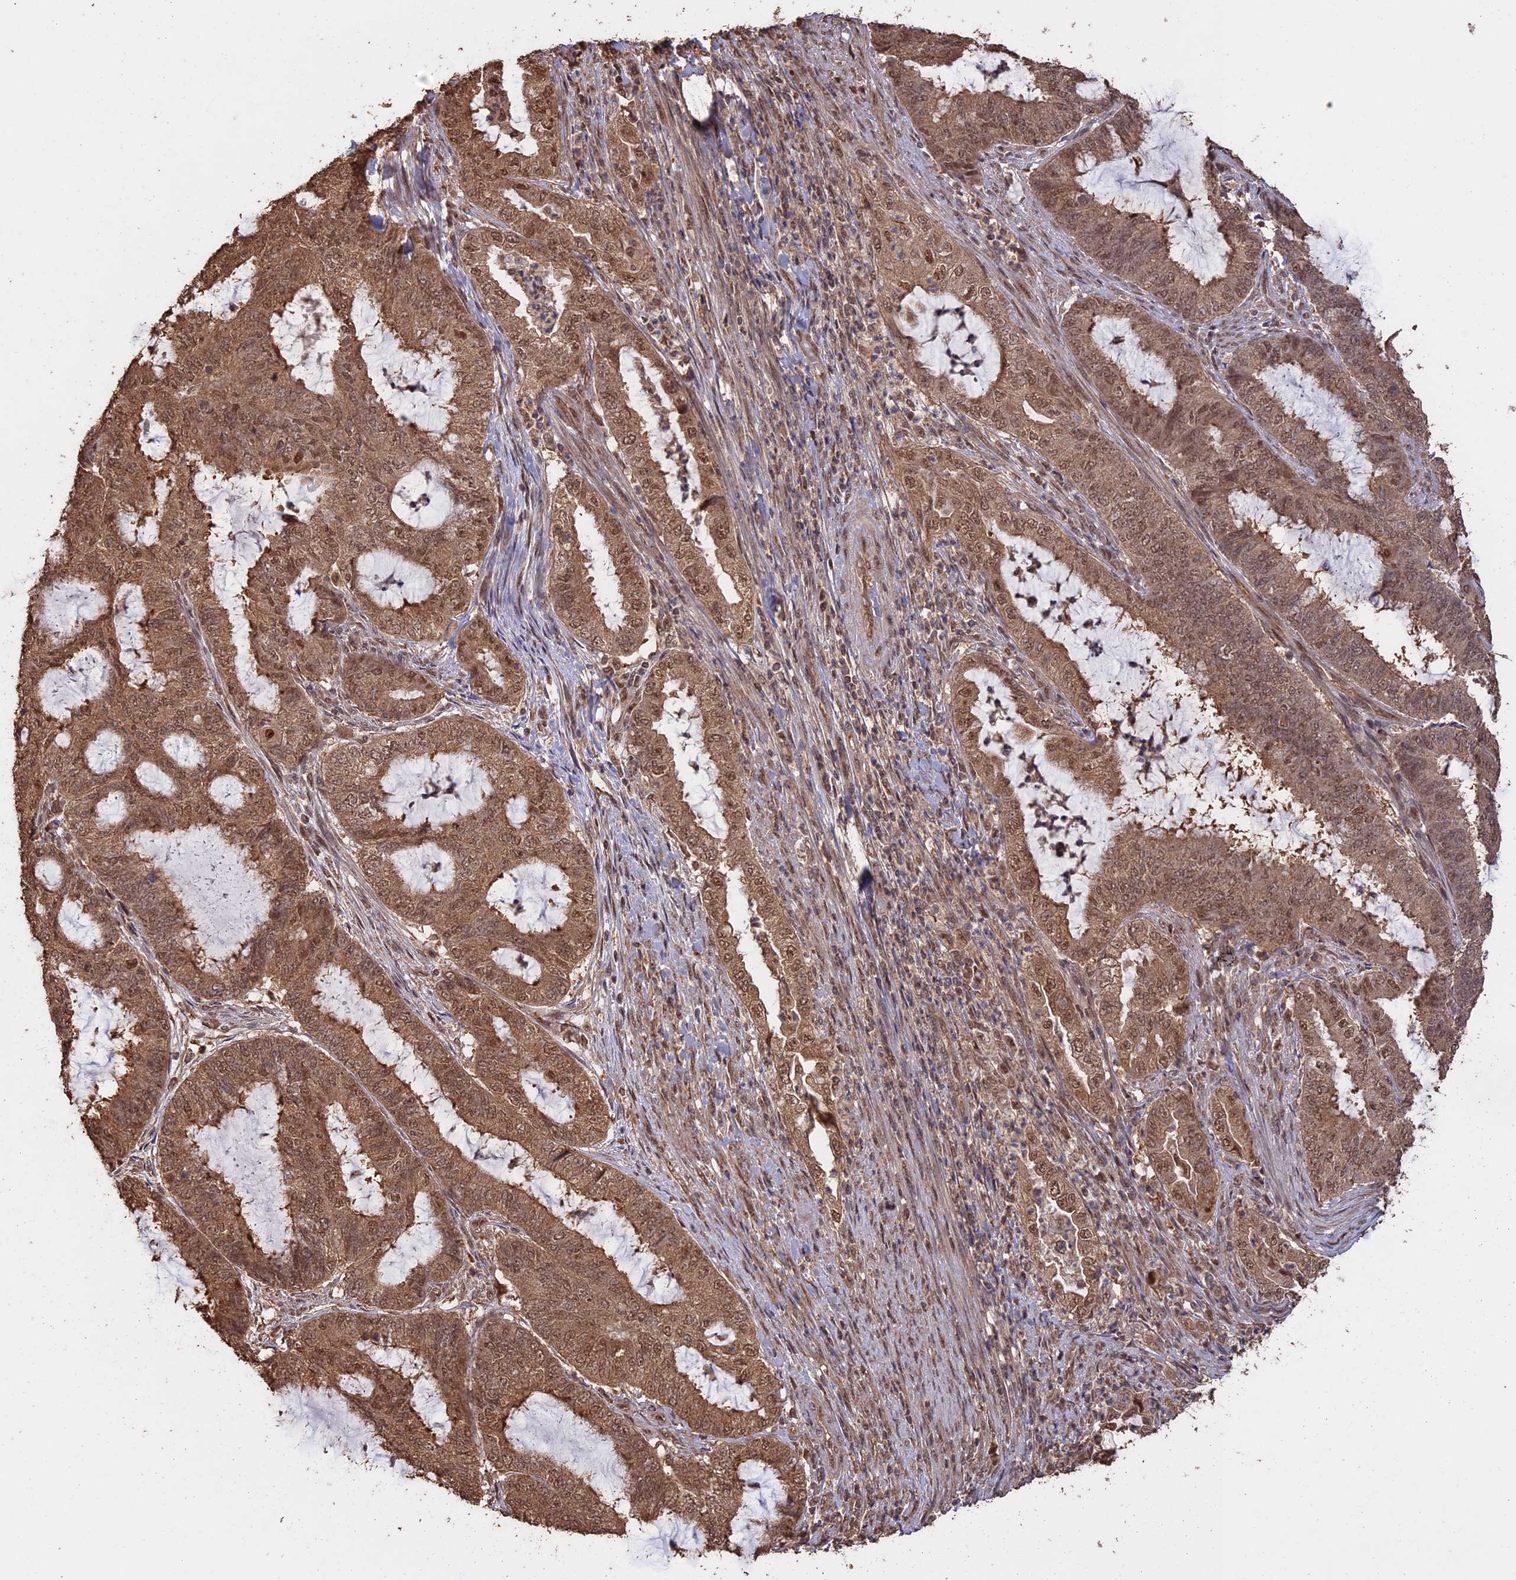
{"staining": {"intensity": "moderate", "quantity": ">75%", "location": "cytoplasmic/membranous,nuclear"}, "tissue": "endometrial cancer", "cell_type": "Tumor cells", "image_type": "cancer", "snomed": [{"axis": "morphology", "description": "Adenocarcinoma, NOS"}, {"axis": "topography", "description": "Endometrium"}], "caption": "Immunohistochemical staining of endometrial cancer (adenocarcinoma) reveals medium levels of moderate cytoplasmic/membranous and nuclear protein expression in about >75% of tumor cells.", "gene": "PSMC6", "patient": {"sex": "female", "age": 51}}